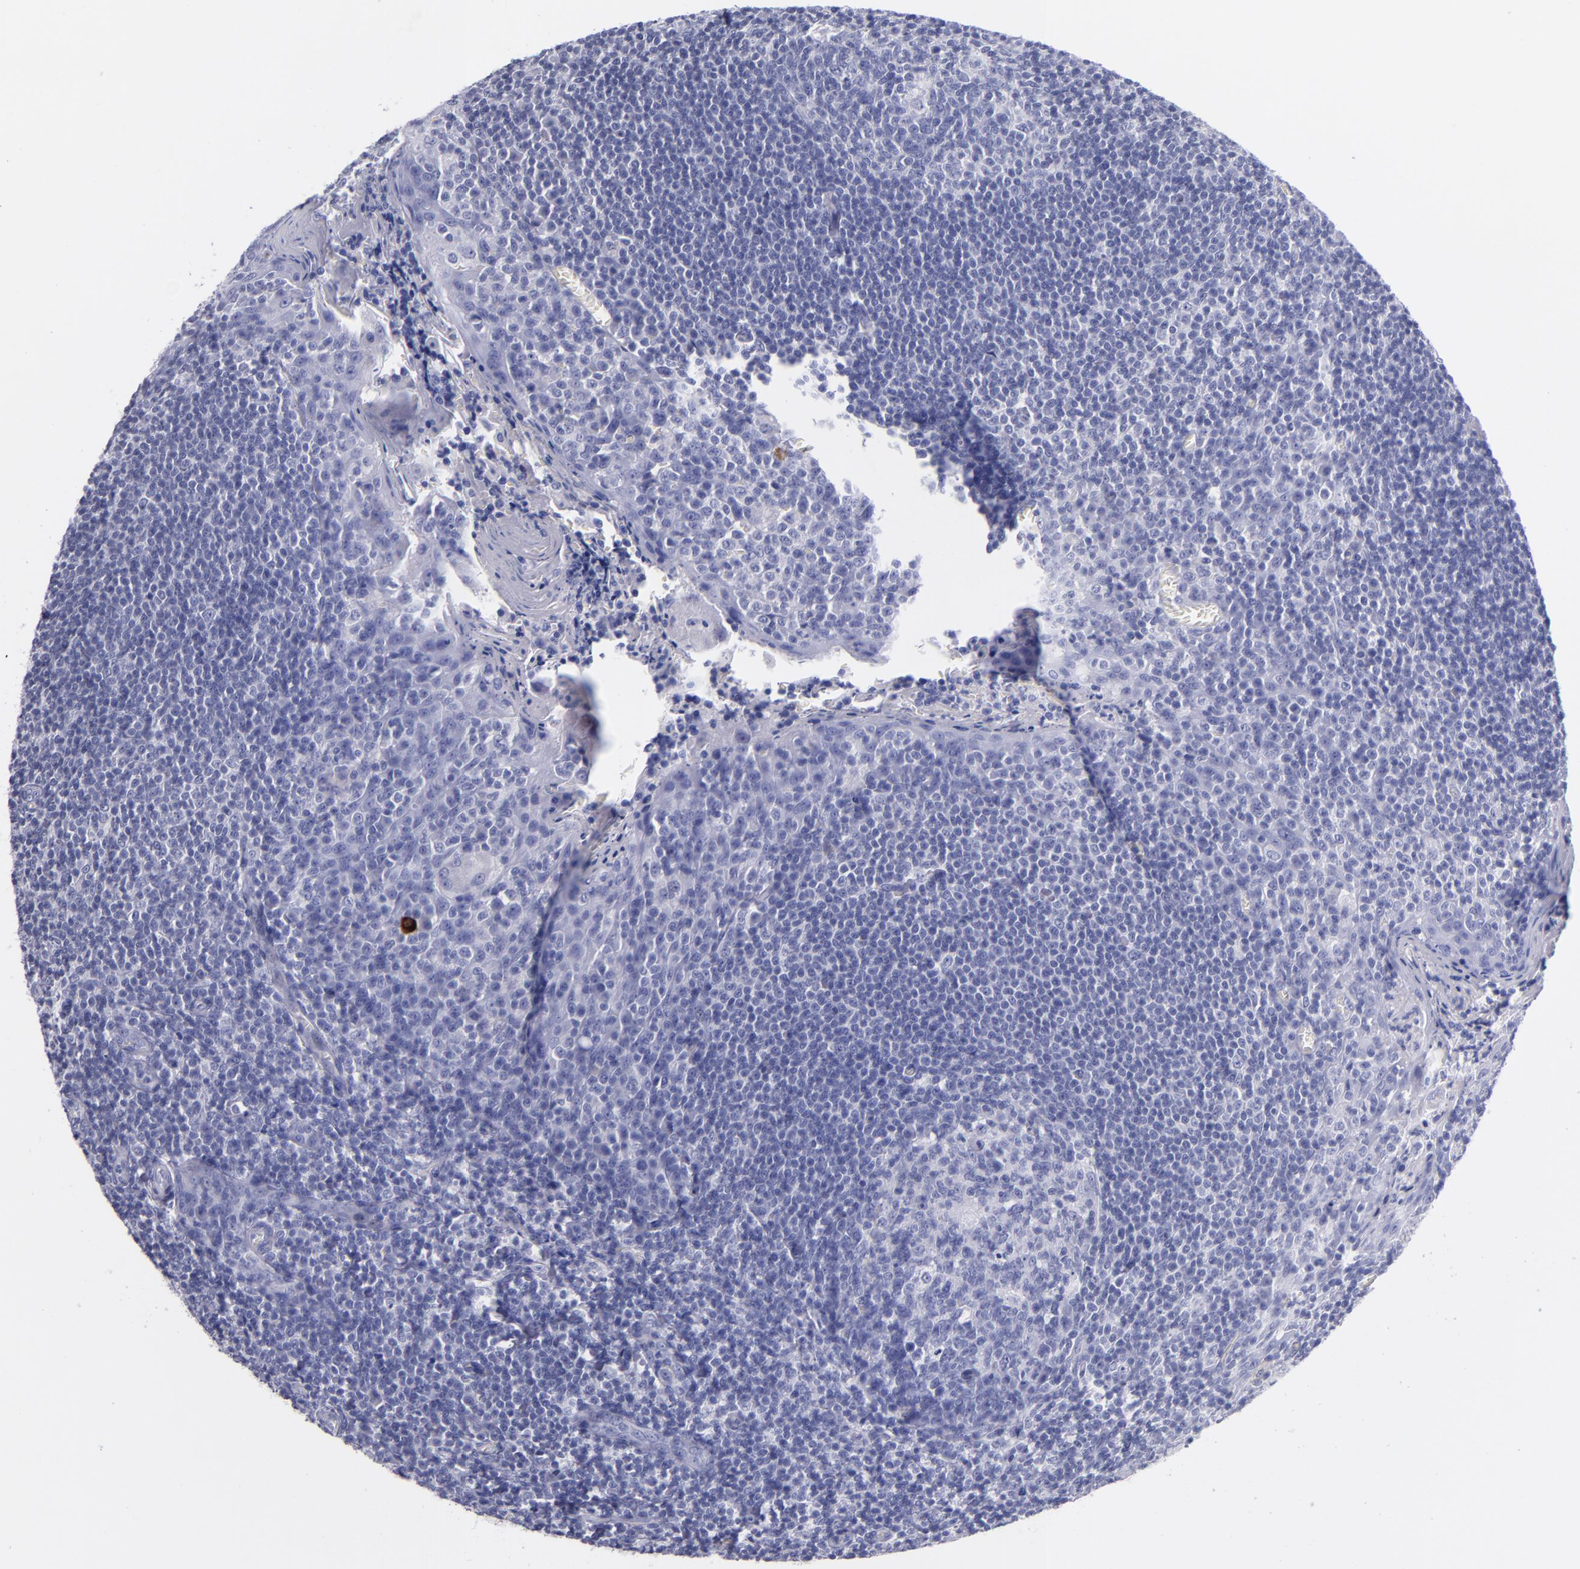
{"staining": {"intensity": "negative", "quantity": "none", "location": "none"}, "tissue": "tonsil", "cell_type": "Germinal center cells", "image_type": "normal", "snomed": [{"axis": "morphology", "description": "Normal tissue, NOS"}, {"axis": "topography", "description": "Tonsil"}], "caption": "This photomicrograph is of normal tonsil stained with IHC to label a protein in brown with the nuclei are counter-stained blue. There is no staining in germinal center cells.", "gene": "SV2A", "patient": {"sex": "male", "age": 31}}